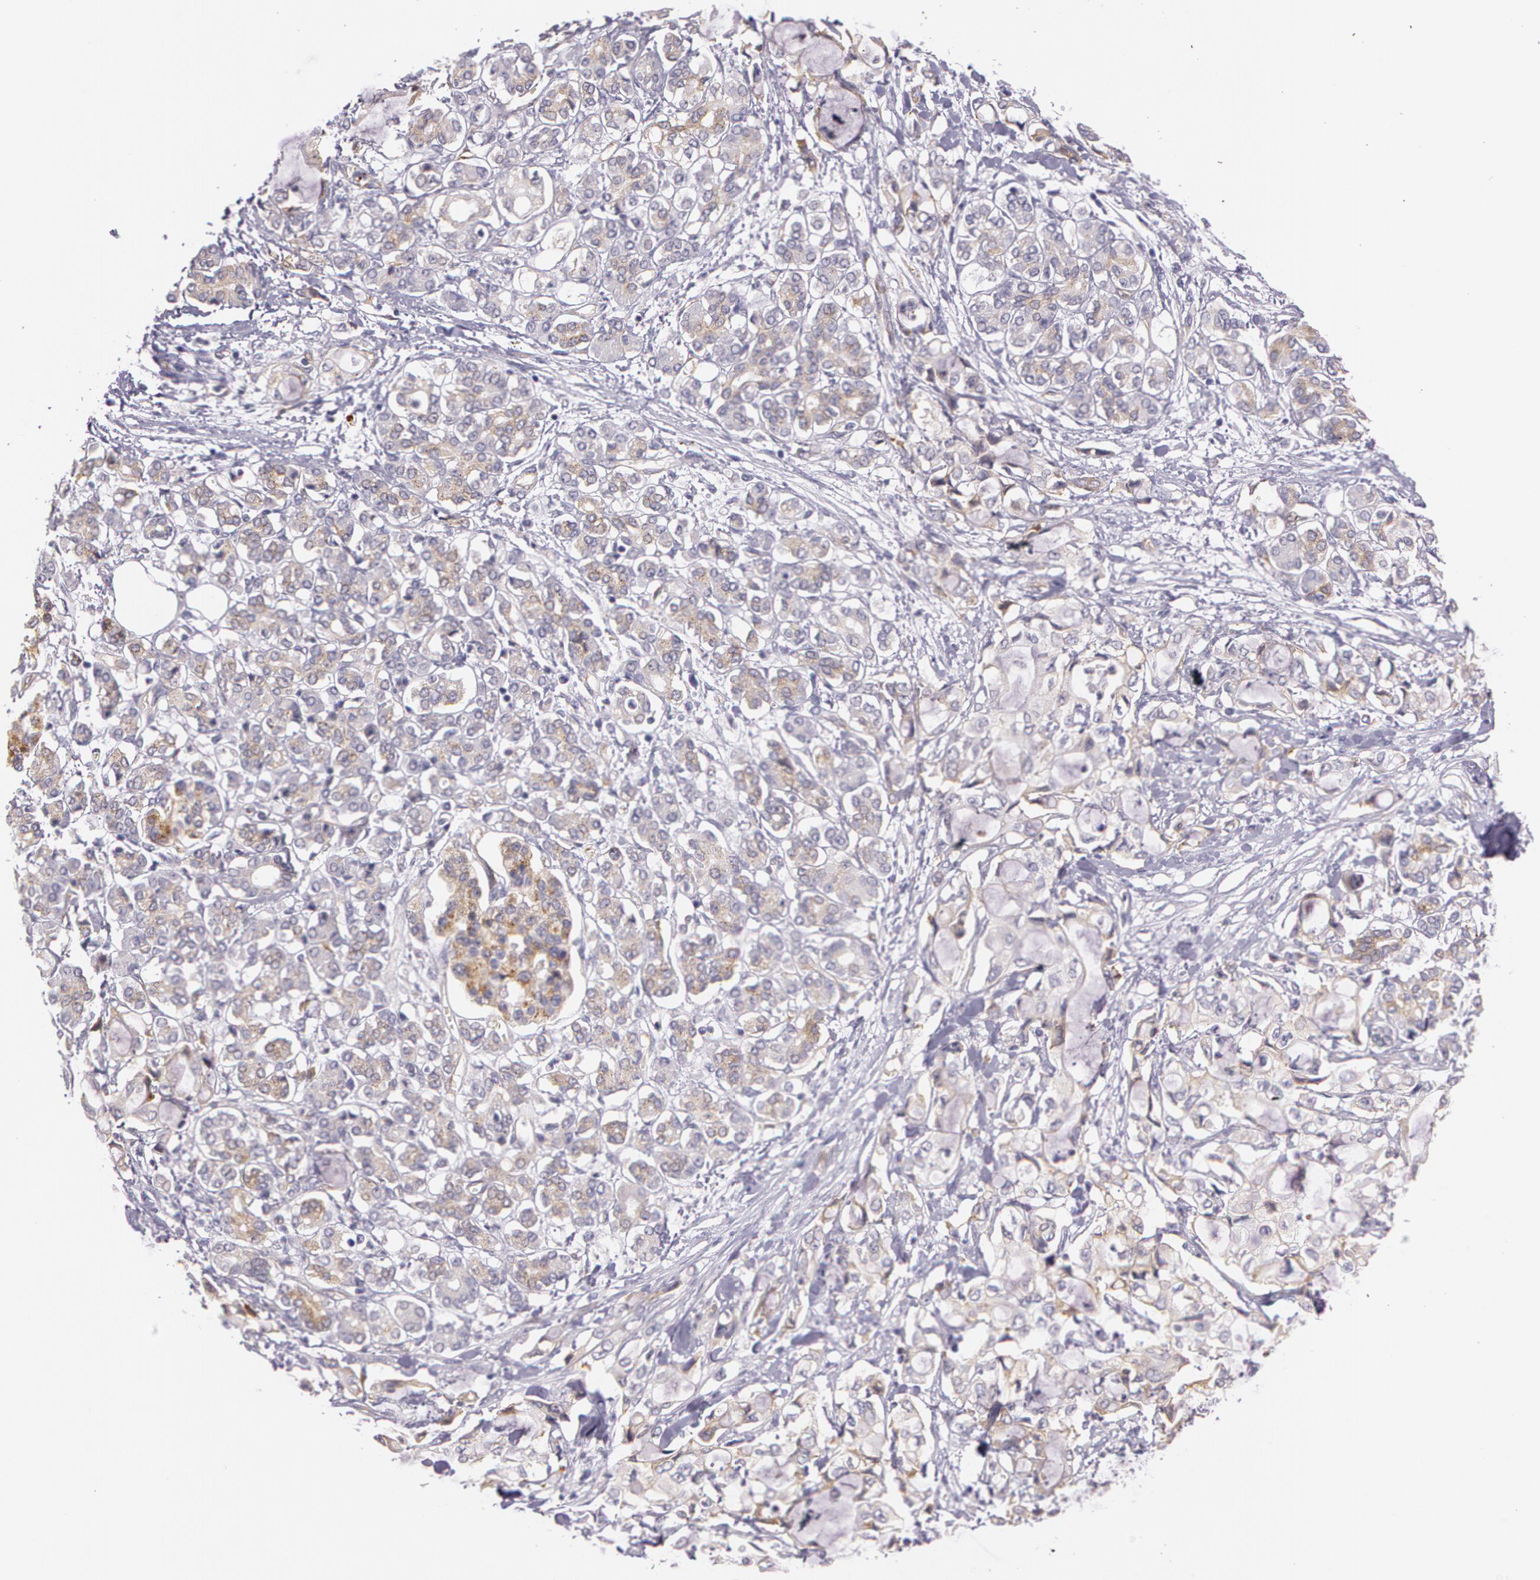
{"staining": {"intensity": "weak", "quantity": "25%-75%", "location": "cytoplasmic/membranous"}, "tissue": "pancreatic cancer", "cell_type": "Tumor cells", "image_type": "cancer", "snomed": [{"axis": "morphology", "description": "Adenocarcinoma, NOS"}, {"axis": "topography", "description": "Pancreas"}], "caption": "Approximately 25%-75% of tumor cells in pancreatic cancer show weak cytoplasmic/membranous protein positivity as visualized by brown immunohistochemical staining.", "gene": "APP", "patient": {"sex": "female", "age": 70}}